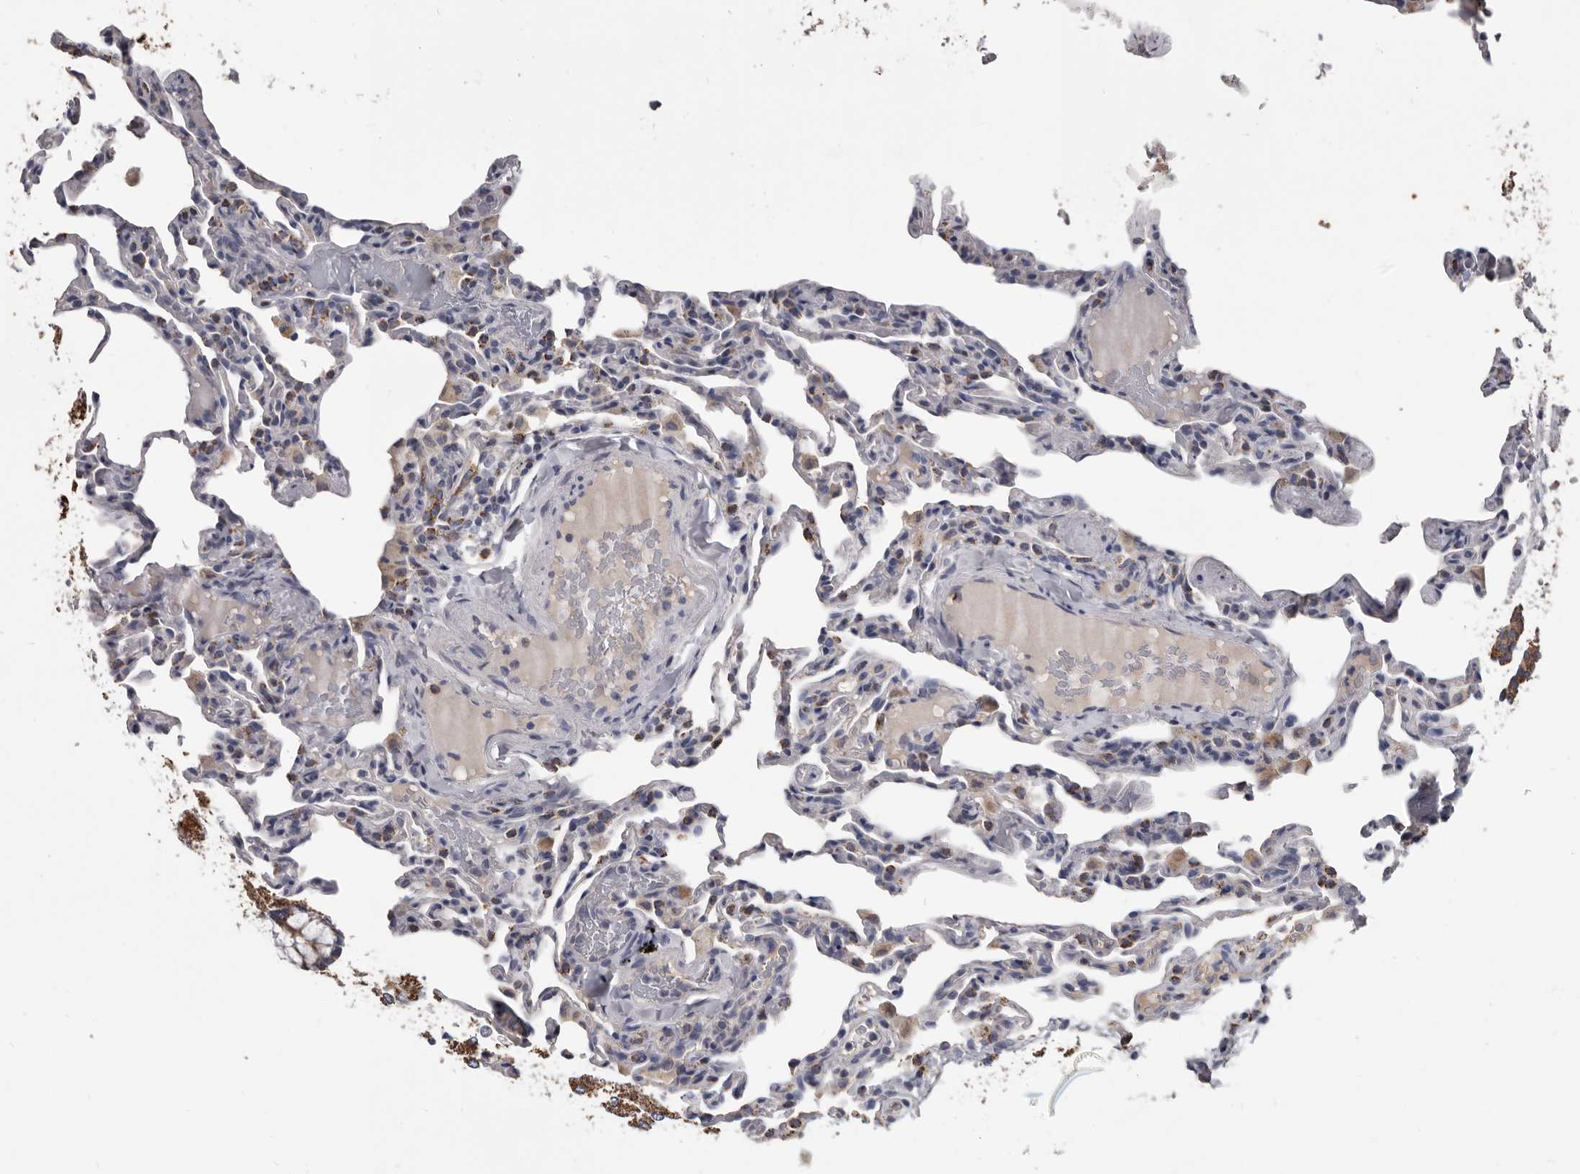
{"staining": {"intensity": "weak", "quantity": "<25%", "location": "cytoplasmic/membranous"}, "tissue": "lung", "cell_type": "Alveolar cells", "image_type": "normal", "snomed": [{"axis": "morphology", "description": "Normal tissue, NOS"}, {"axis": "topography", "description": "Lung"}], "caption": "Protein analysis of unremarkable lung demonstrates no significant expression in alveolar cells.", "gene": "ALDH5A1", "patient": {"sex": "male", "age": 20}}